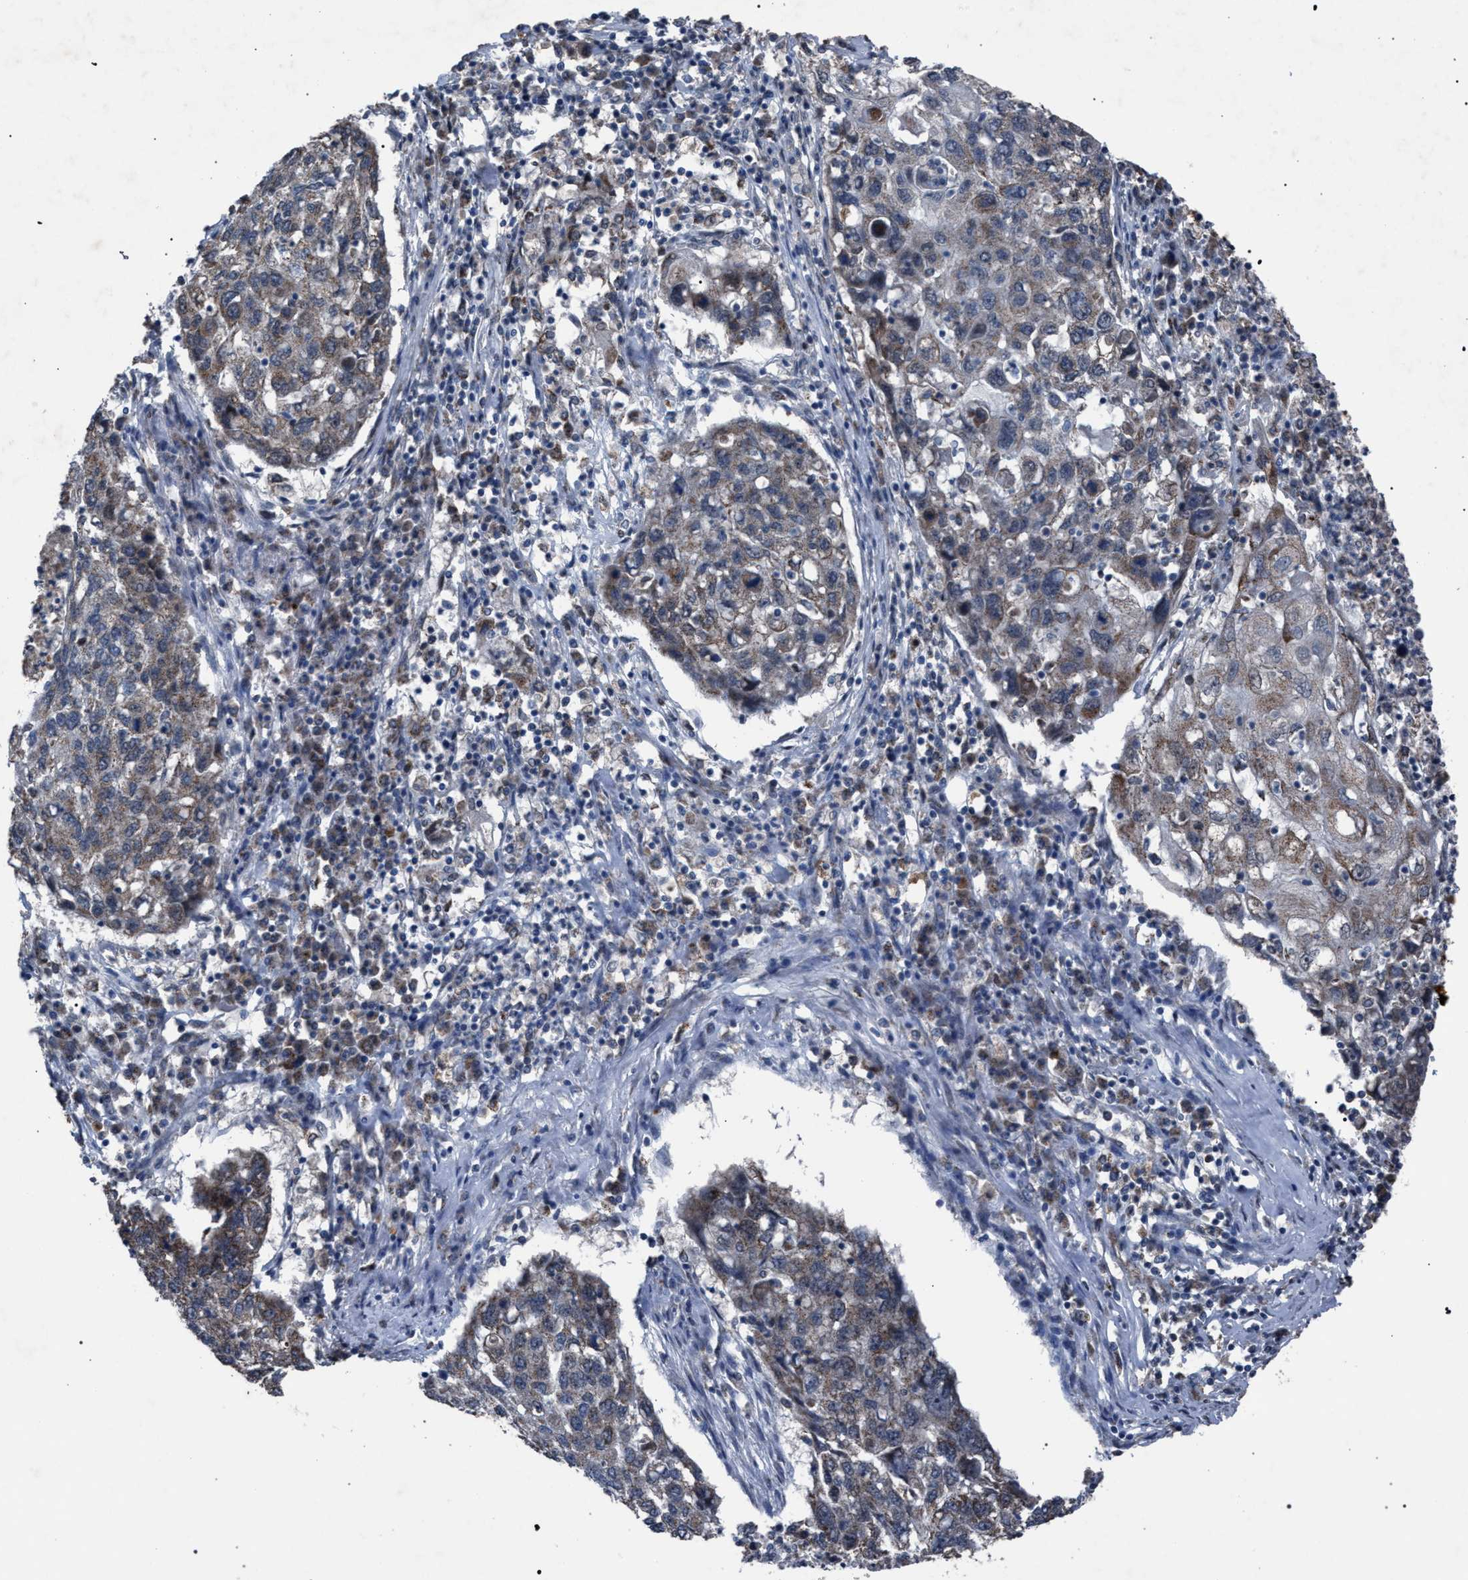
{"staining": {"intensity": "weak", "quantity": "25%-75%", "location": "cytoplasmic/membranous"}, "tissue": "lung cancer", "cell_type": "Tumor cells", "image_type": "cancer", "snomed": [{"axis": "morphology", "description": "Squamous cell carcinoma, NOS"}, {"axis": "topography", "description": "Lung"}], "caption": "Squamous cell carcinoma (lung) tissue displays weak cytoplasmic/membranous staining in about 25%-75% of tumor cells, visualized by immunohistochemistry.", "gene": "HSD17B4", "patient": {"sex": "female", "age": 63}}